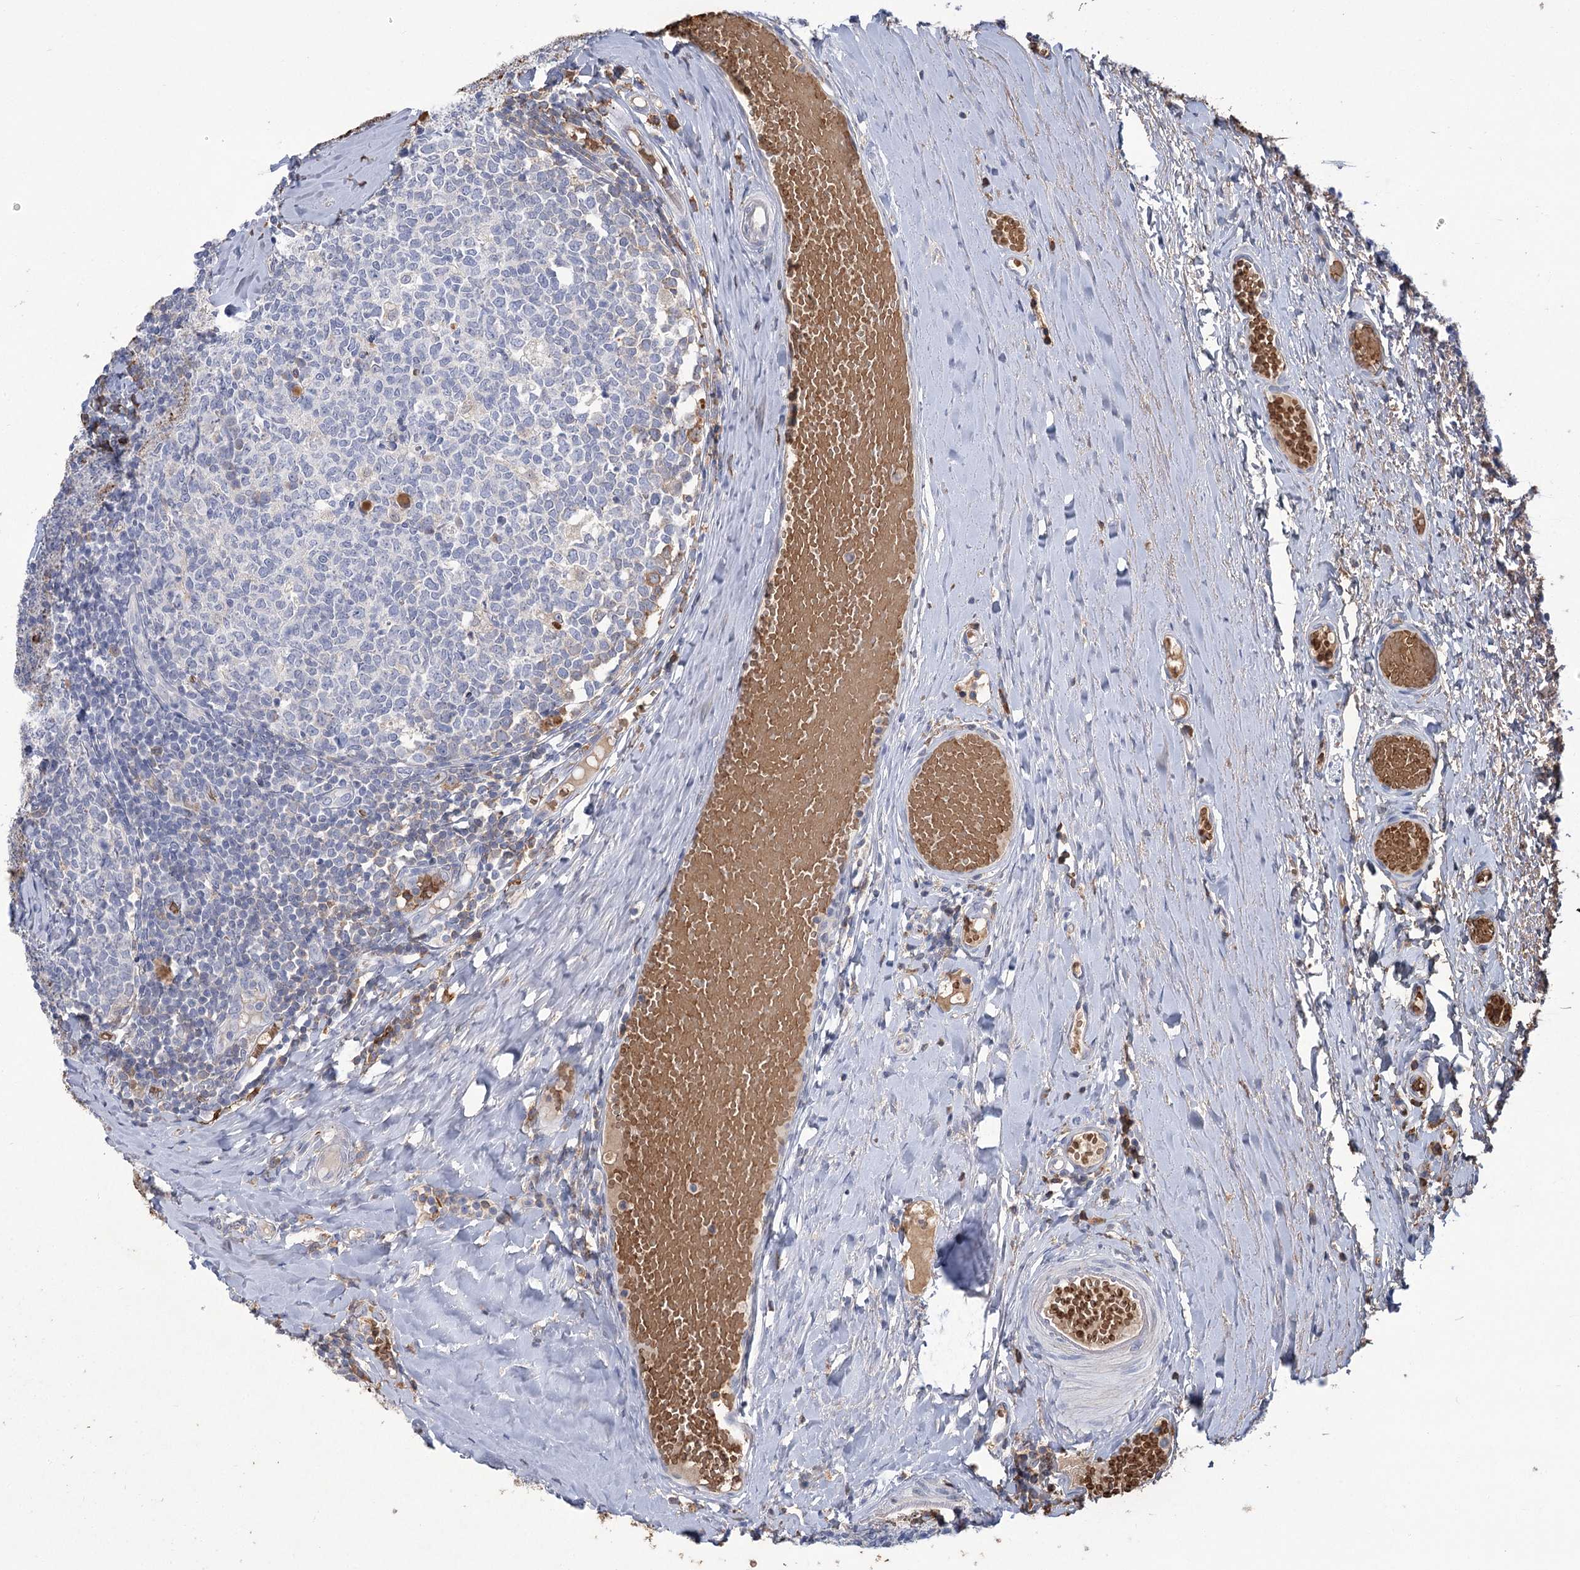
{"staining": {"intensity": "negative", "quantity": "none", "location": "none"}, "tissue": "tonsil", "cell_type": "Germinal center cells", "image_type": "normal", "snomed": [{"axis": "morphology", "description": "Normal tissue, NOS"}, {"axis": "topography", "description": "Tonsil"}], "caption": "The image shows no staining of germinal center cells in normal tonsil.", "gene": "HBA1", "patient": {"sex": "female", "age": 19}}